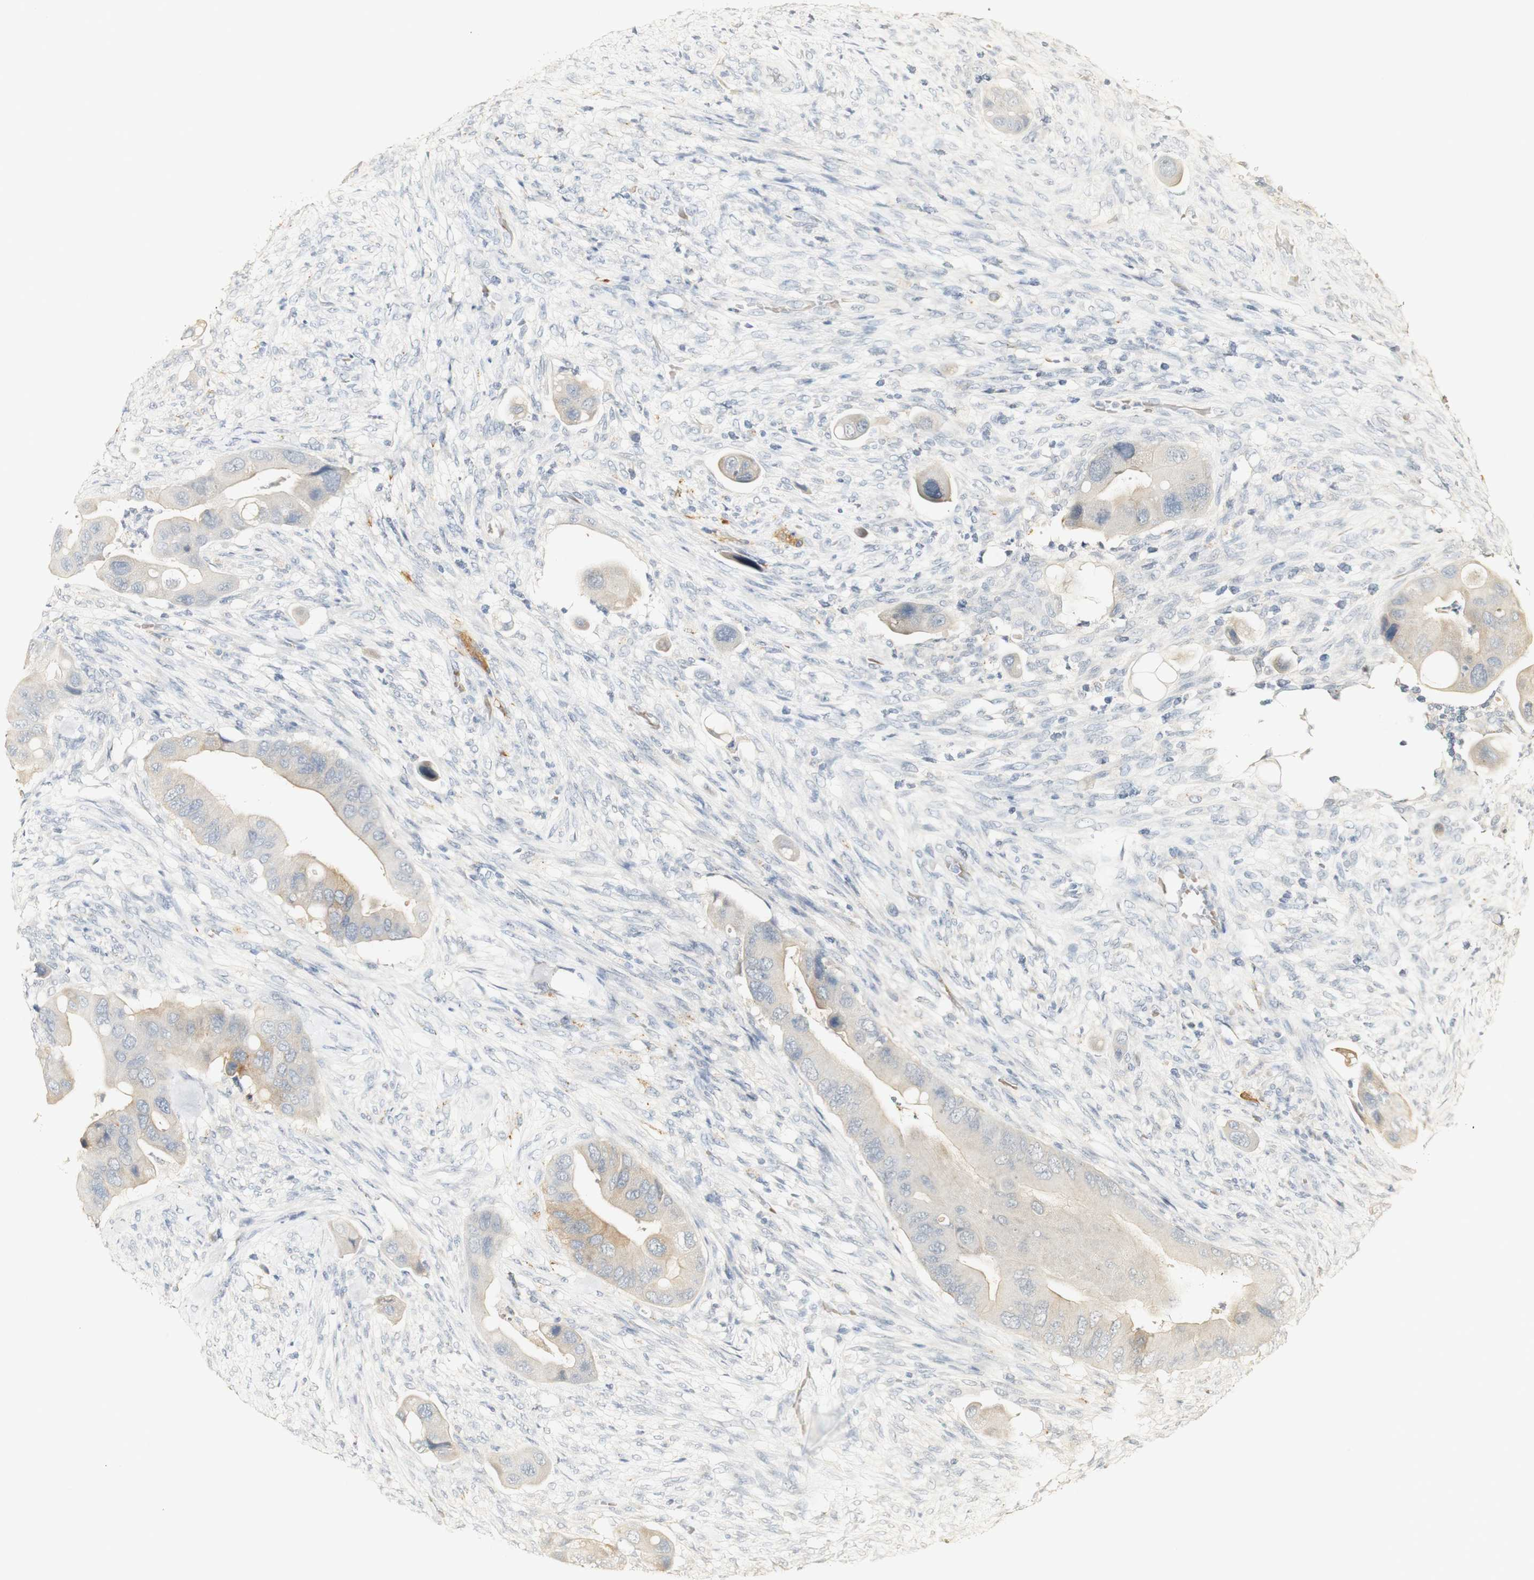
{"staining": {"intensity": "weak", "quantity": "25%-75%", "location": "cytoplasmic/membranous"}, "tissue": "colorectal cancer", "cell_type": "Tumor cells", "image_type": "cancer", "snomed": [{"axis": "morphology", "description": "Adenocarcinoma, NOS"}, {"axis": "topography", "description": "Rectum"}], "caption": "A high-resolution photomicrograph shows immunohistochemistry staining of colorectal cancer, which shows weak cytoplasmic/membranous positivity in approximately 25%-75% of tumor cells. The staining is performed using DAB brown chromogen to label protein expression. The nuclei are counter-stained blue using hematoxylin.", "gene": "SYT7", "patient": {"sex": "female", "age": 57}}